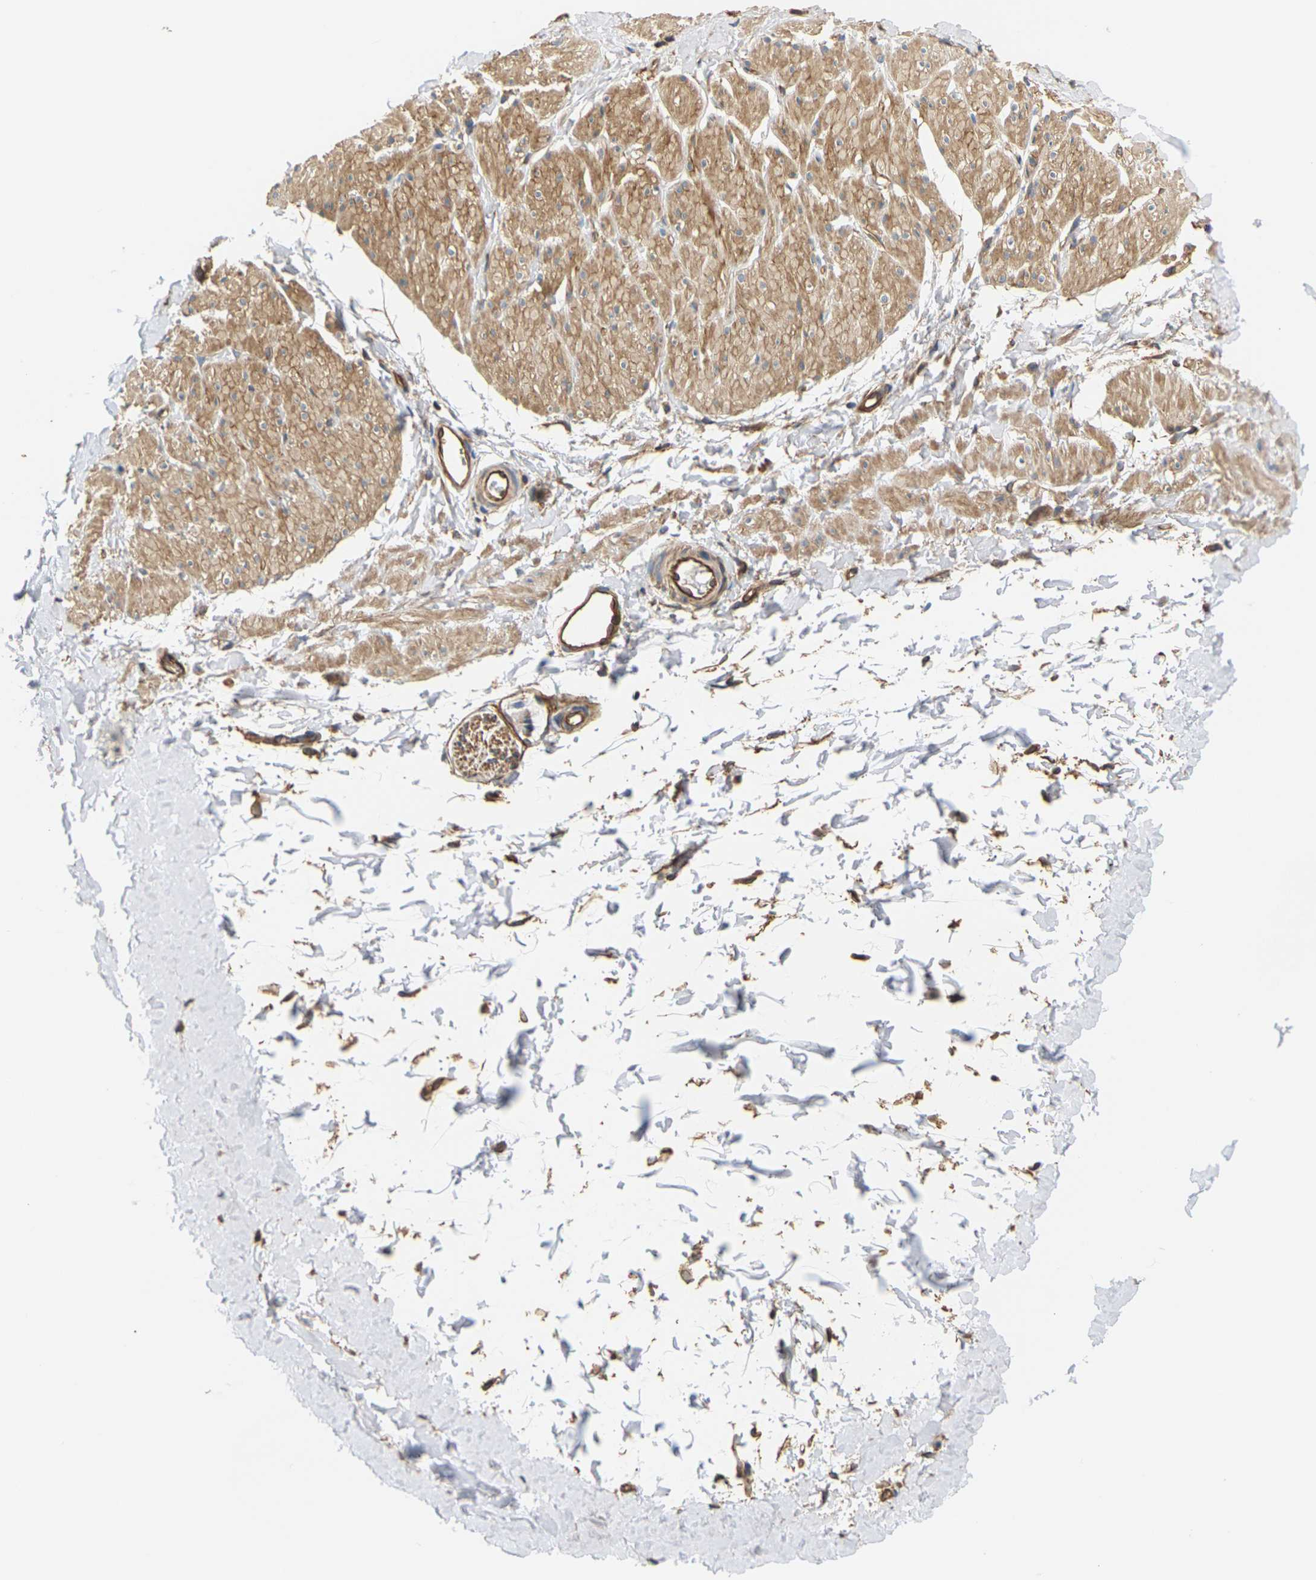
{"staining": {"intensity": "moderate", "quantity": ">75%", "location": "cytoplasmic/membranous"}, "tissue": "smooth muscle", "cell_type": "Smooth muscle cells", "image_type": "normal", "snomed": [{"axis": "morphology", "description": "Normal tissue, NOS"}, {"axis": "topography", "description": "Smooth muscle"}], "caption": "IHC image of unremarkable smooth muscle: smooth muscle stained using IHC demonstrates medium levels of moderate protein expression localized specifically in the cytoplasmic/membranous of smooth muscle cells, appearing as a cytoplasmic/membranous brown color.", "gene": "PCDHB4", "patient": {"sex": "male", "age": 16}}